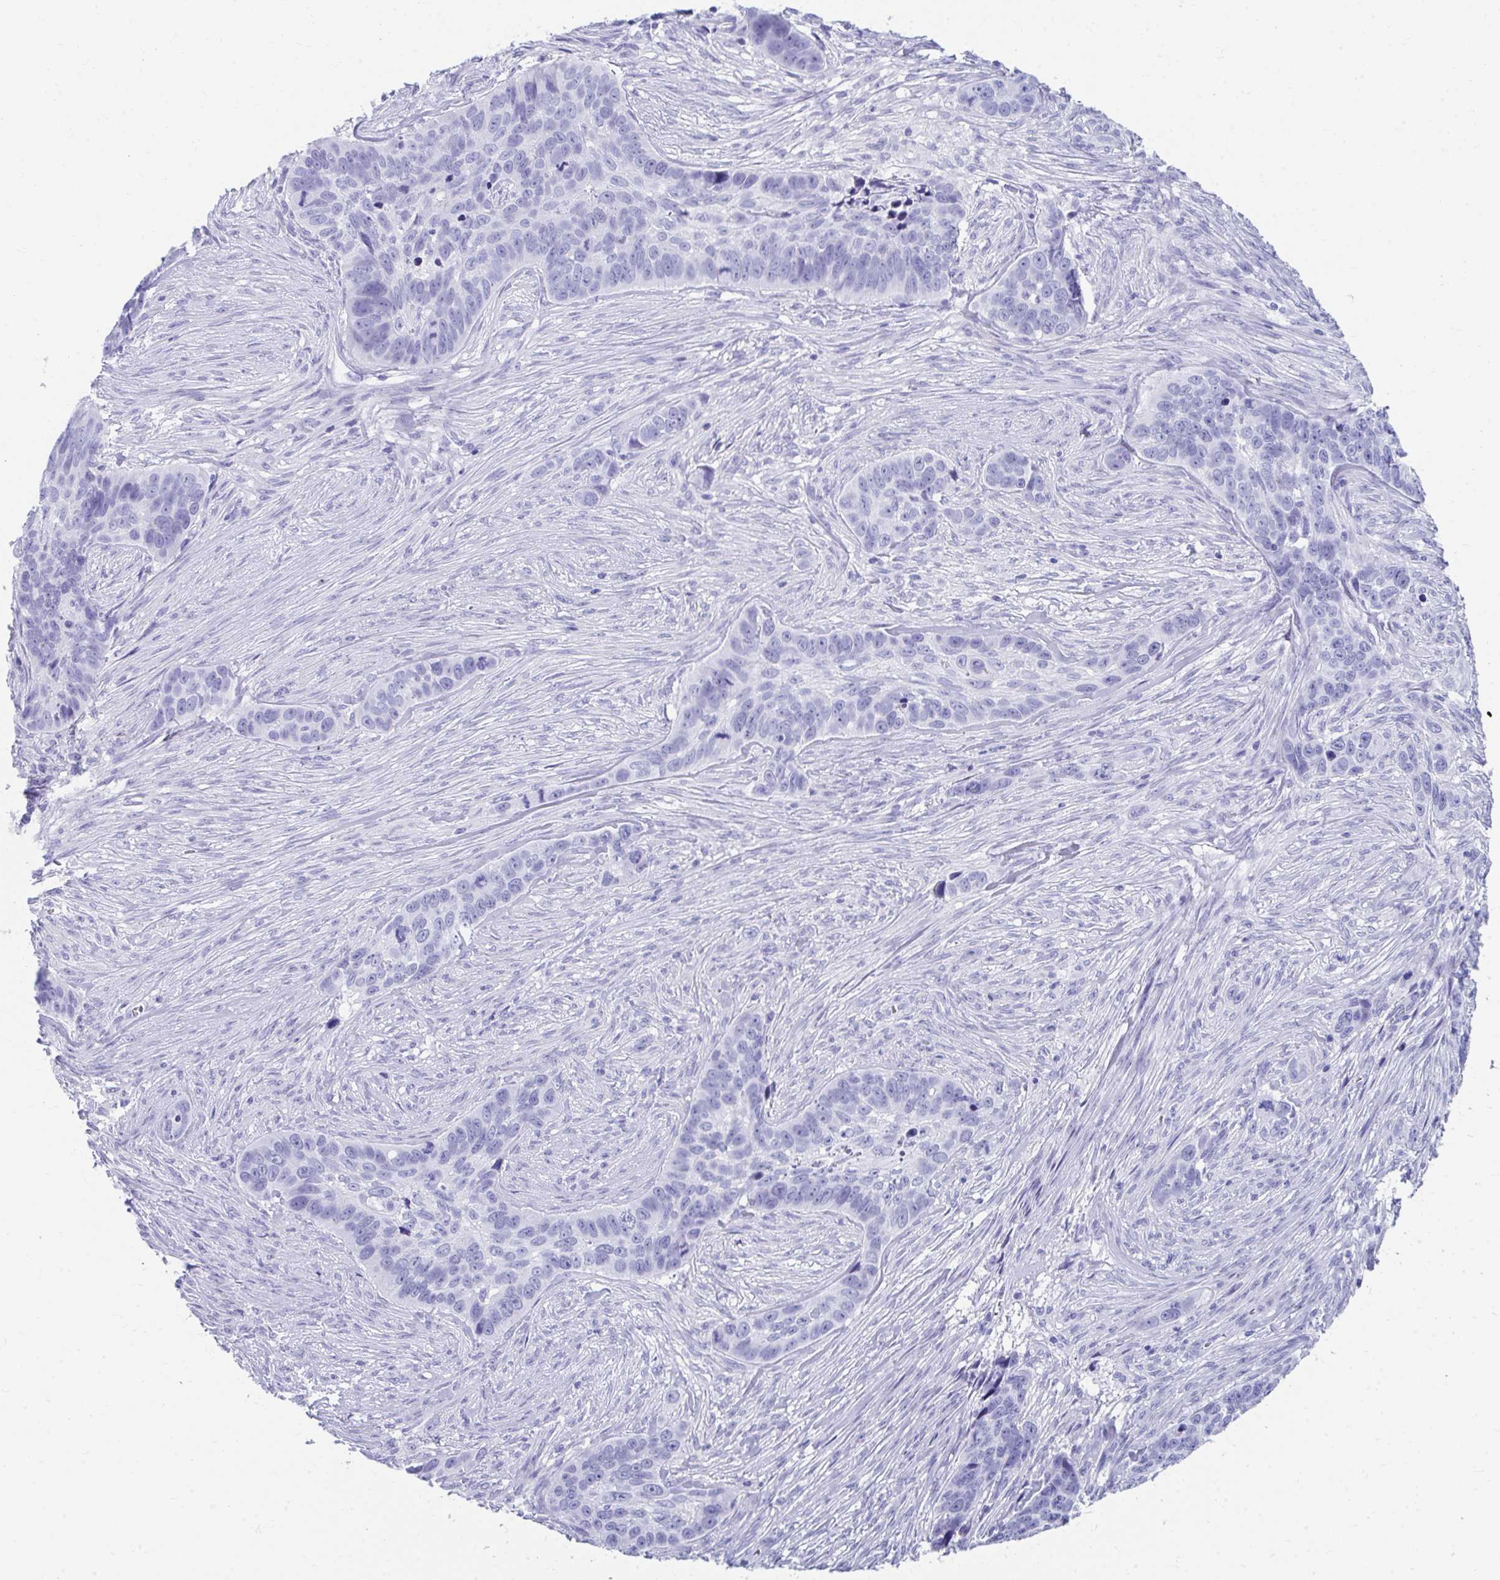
{"staining": {"intensity": "negative", "quantity": "none", "location": "none"}, "tissue": "skin cancer", "cell_type": "Tumor cells", "image_type": "cancer", "snomed": [{"axis": "morphology", "description": "Basal cell carcinoma"}, {"axis": "topography", "description": "Skin"}], "caption": "IHC histopathology image of neoplastic tissue: skin basal cell carcinoma stained with DAB displays no significant protein positivity in tumor cells. (DAB immunohistochemistry (IHC) visualized using brightfield microscopy, high magnification).", "gene": "HGD", "patient": {"sex": "female", "age": 82}}